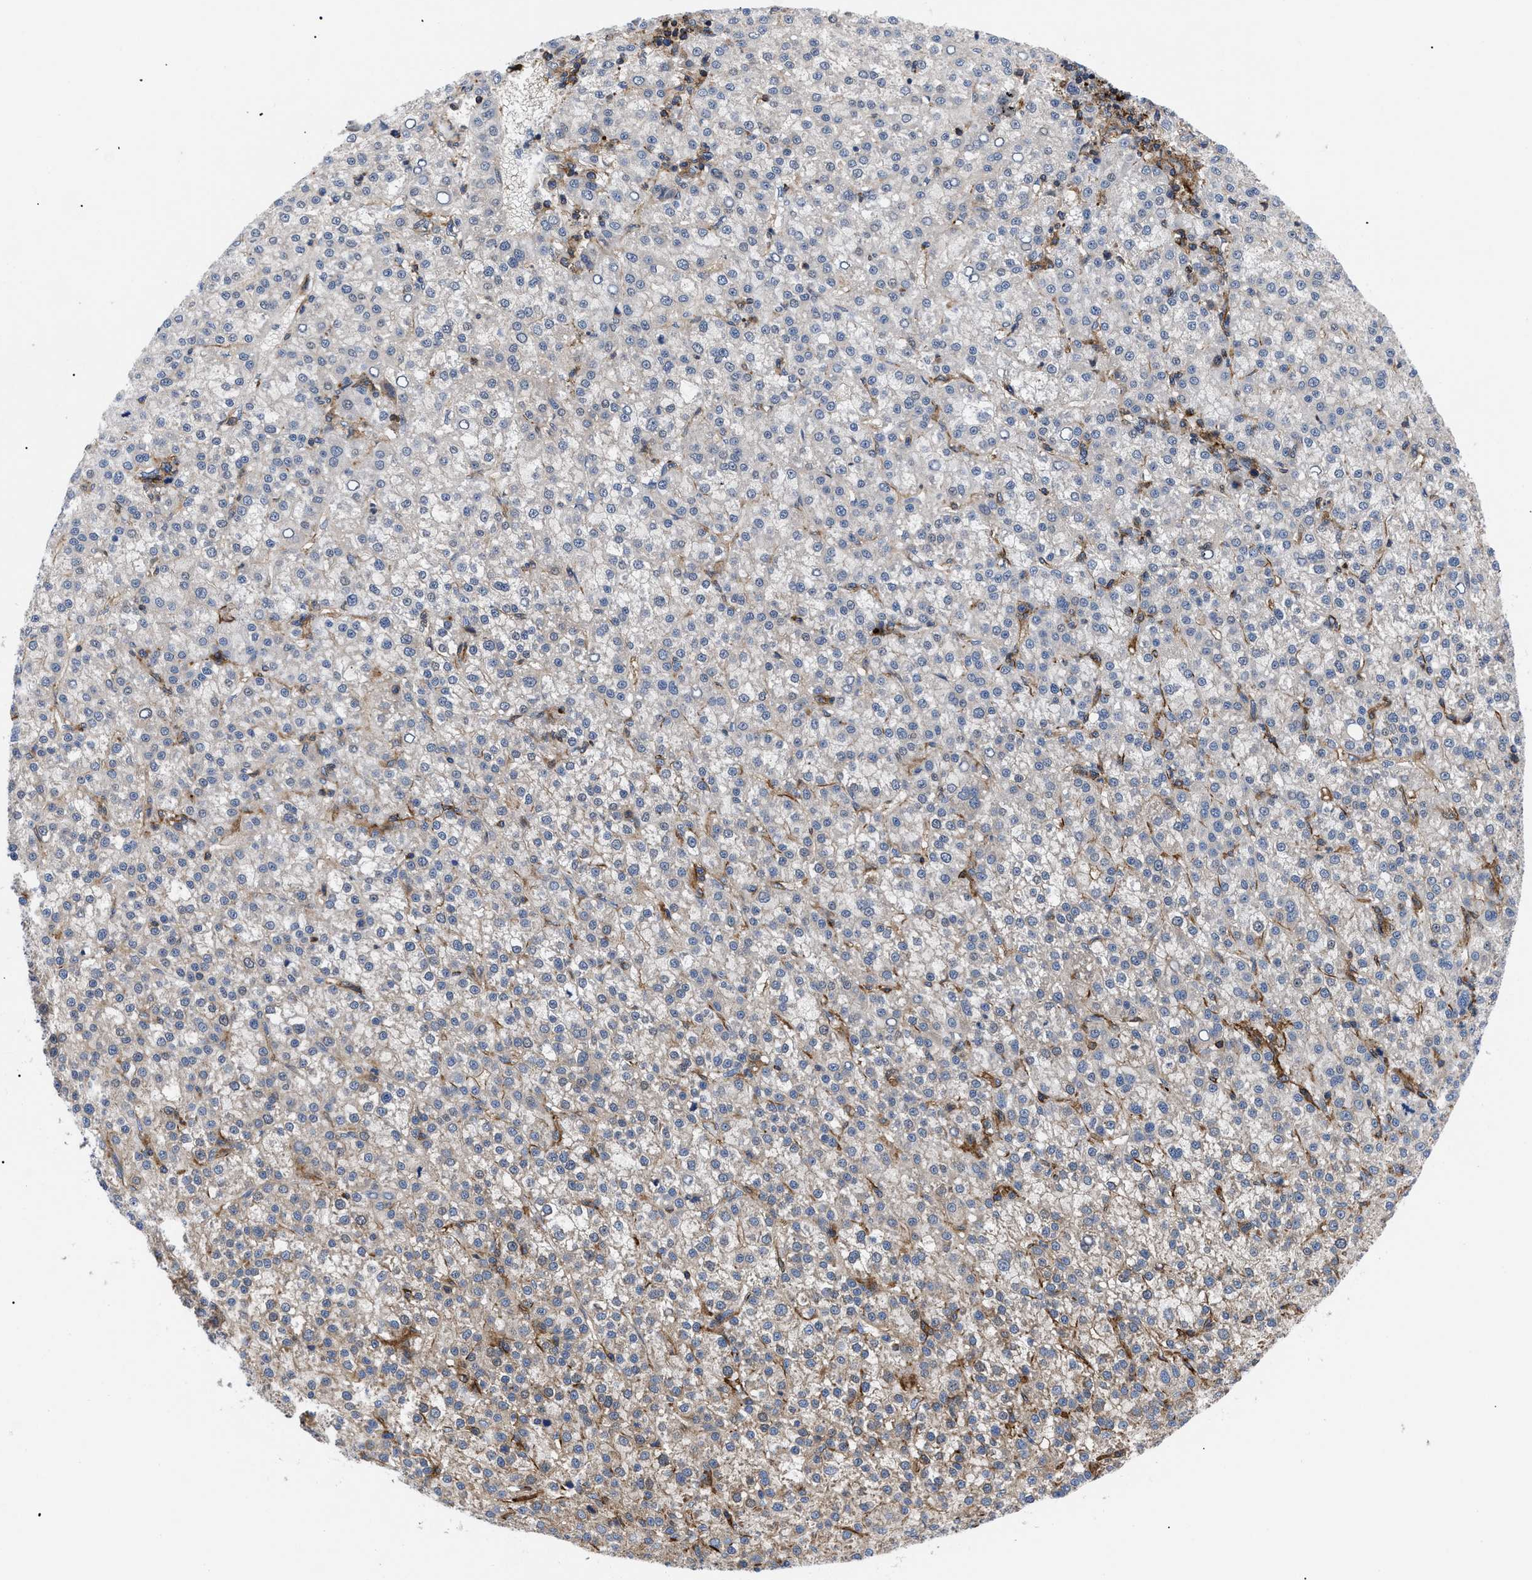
{"staining": {"intensity": "moderate", "quantity": "<25%", "location": "cytoplasmic/membranous"}, "tissue": "liver cancer", "cell_type": "Tumor cells", "image_type": "cancer", "snomed": [{"axis": "morphology", "description": "Carcinoma, Hepatocellular, NOS"}, {"axis": "topography", "description": "Liver"}], "caption": "This micrograph reveals immunohistochemistry (IHC) staining of human liver cancer, with low moderate cytoplasmic/membranous expression in about <25% of tumor cells.", "gene": "SPAST", "patient": {"sex": "female", "age": 58}}